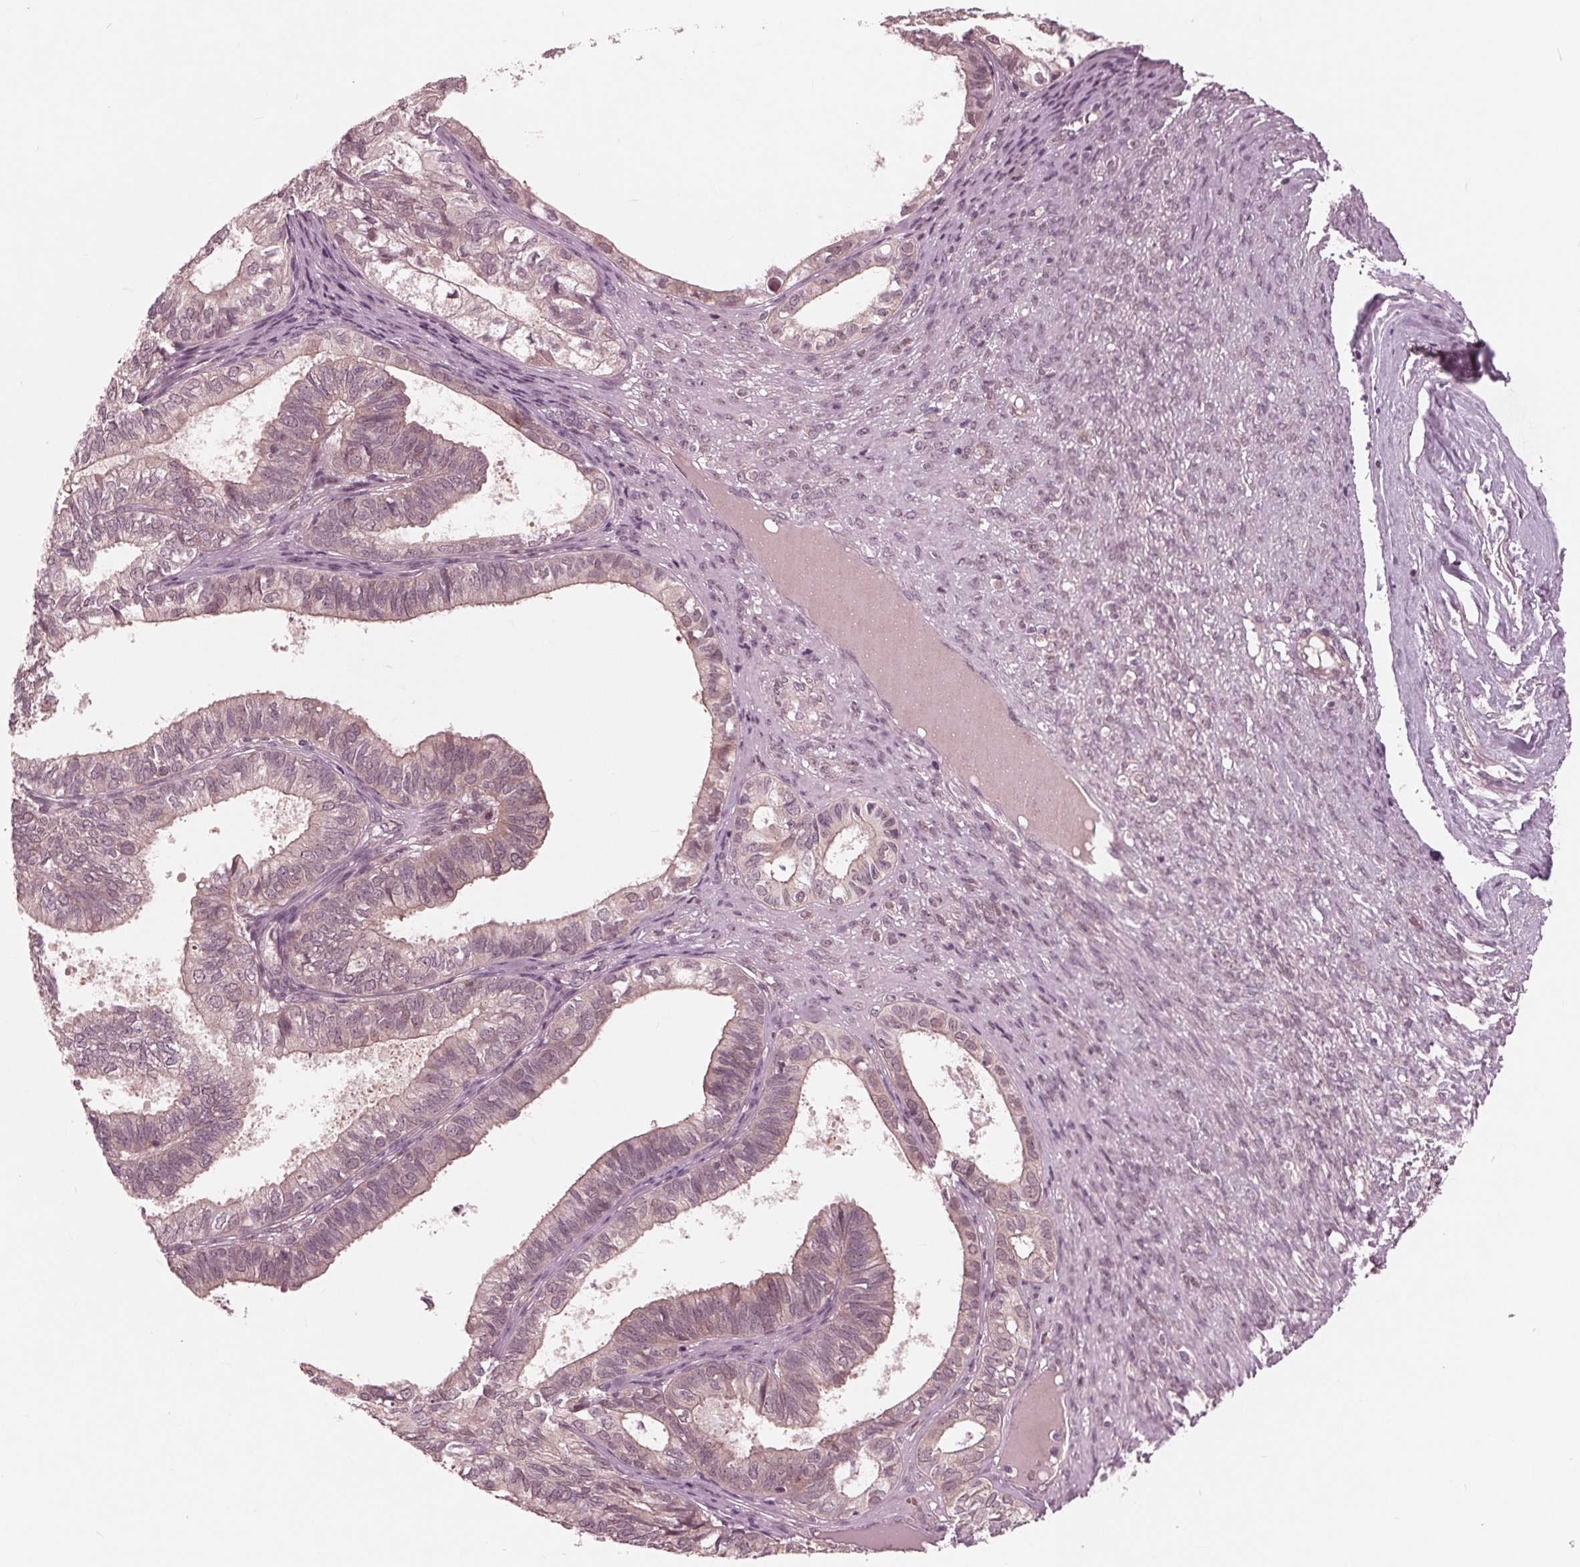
{"staining": {"intensity": "weak", "quantity": "25%-75%", "location": "cytoplasmic/membranous"}, "tissue": "ovarian cancer", "cell_type": "Tumor cells", "image_type": "cancer", "snomed": [{"axis": "morphology", "description": "Carcinoma, endometroid"}, {"axis": "topography", "description": "Ovary"}], "caption": "The photomicrograph shows staining of ovarian endometroid carcinoma, revealing weak cytoplasmic/membranous protein expression (brown color) within tumor cells.", "gene": "UBALD1", "patient": {"sex": "female", "age": 64}}